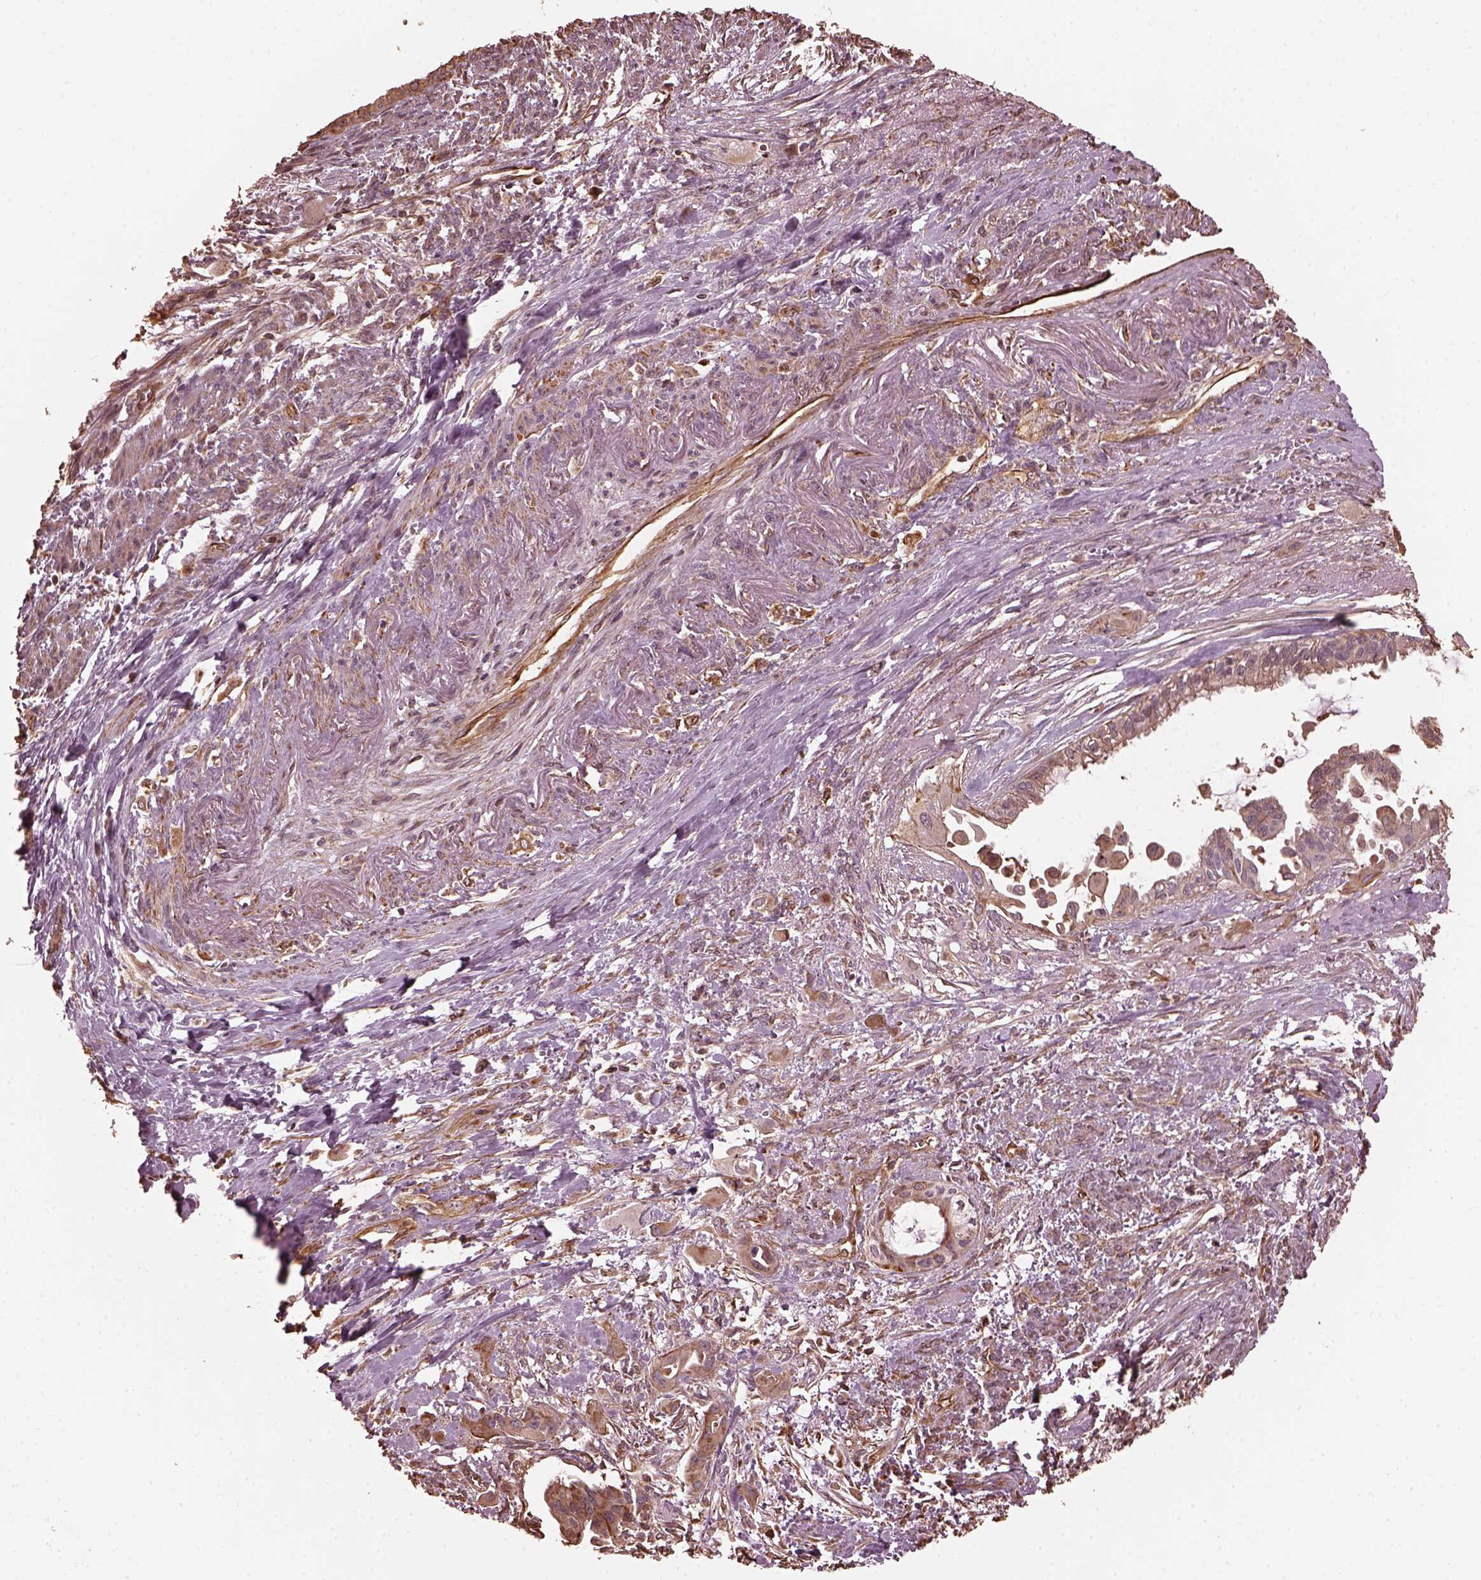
{"staining": {"intensity": "negative", "quantity": "none", "location": "none"}, "tissue": "endometrial cancer", "cell_type": "Tumor cells", "image_type": "cancer", "snomed": [{"axis": "morphology", "description": "Adenocarcinoma, NOS"}, {"axis": "topography", "description": "Endometrium"}], "caption": "Endometrial cancer (adenocarcinoma) was stained to show a protein in brown. There is no significant staining in tumor cells. (DAB (3,3'-diaminobenzidine) immunohistochemistry, high magnification).", "gene": "GTPBP1", "patient": {"sex": "female", "age": 86}}